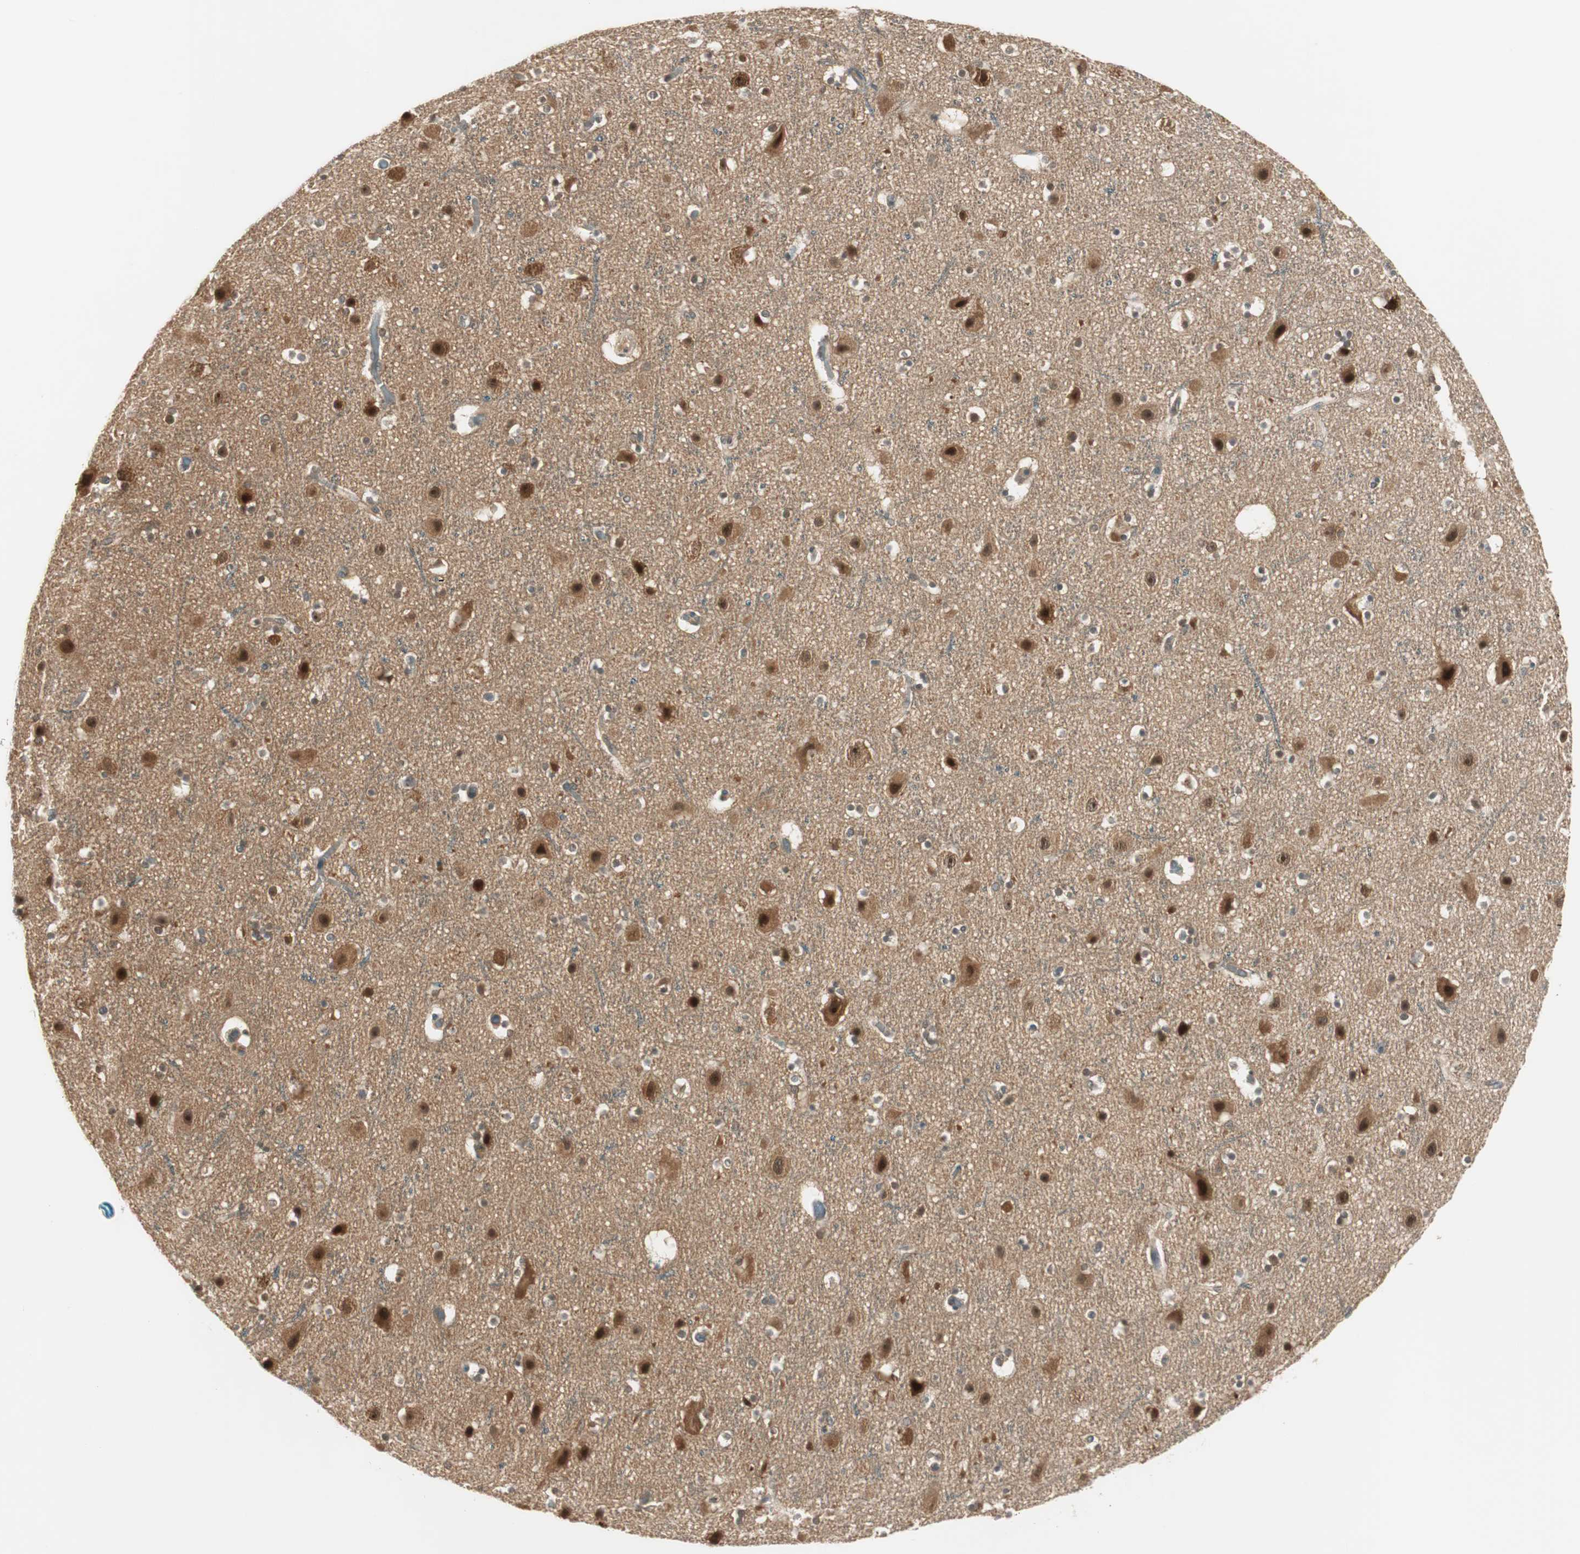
{"staining": {"intensity": "weak", "quantity": ">75%", "location": "cytoplasmic/membranous"}, "tissue": "cerebral cortex", "cell_type": "Endothelial cells", "image_type": "normal", "snomed": [{"axis": "morphology", "description": "Normal tissue, NOS"}, {"axis": "topography", "description": "Cerebral cortex"}], "caption": "Cerebral cortex stained for a protein (brown) demonstrates weak cytoplasmic/membranous positive staining in approximately >75% of endothelial cells.", "gene": "IPO5", "patient": {"sex": "male", "age": 45}}